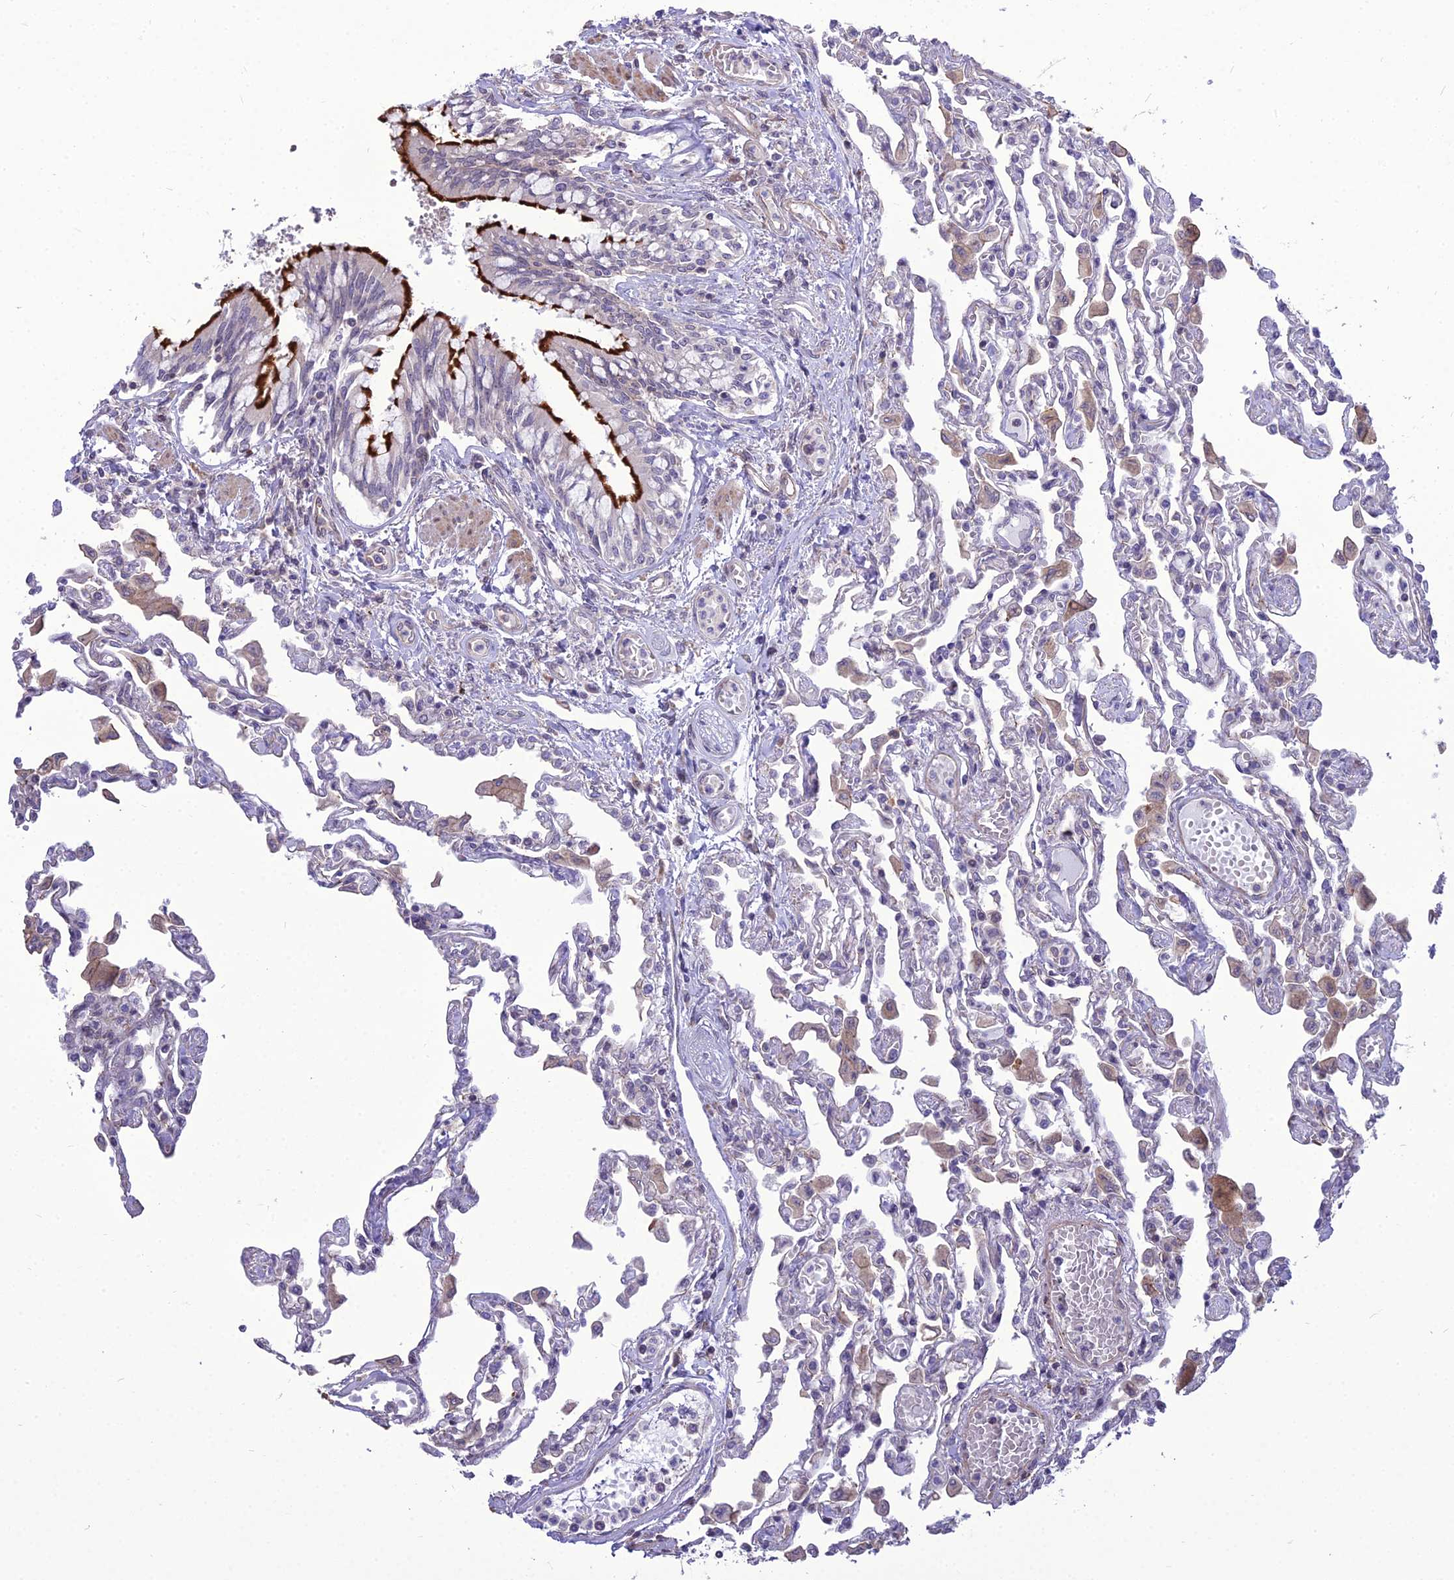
{"staining": {"intensity": "negative", "quantity": "none", "location": "none"}, "tissue": "lung", "cell_type": "Alveolar cells", "image_type": "normal", "snomed": [{"axis": "morphology", "description": "Normal tissue, NOS"}, {"axis": "topography", "description": "Bronchus"}, {"axis": "topography", "description": "Lung"}], "caption": "This histopathology image is of benign lung stained with immunohistochemistry to label a protein in brown with the nuclei are counter-stained blue. There is no expression in alveolar cells. (Brightfield microscopy of DAB (3,3'-diaminobenzidine) immunohistochemistry (IHC) at high magnification).", "gene": "TSPYL2", "patient": {"sex": "female", "age": 49}}